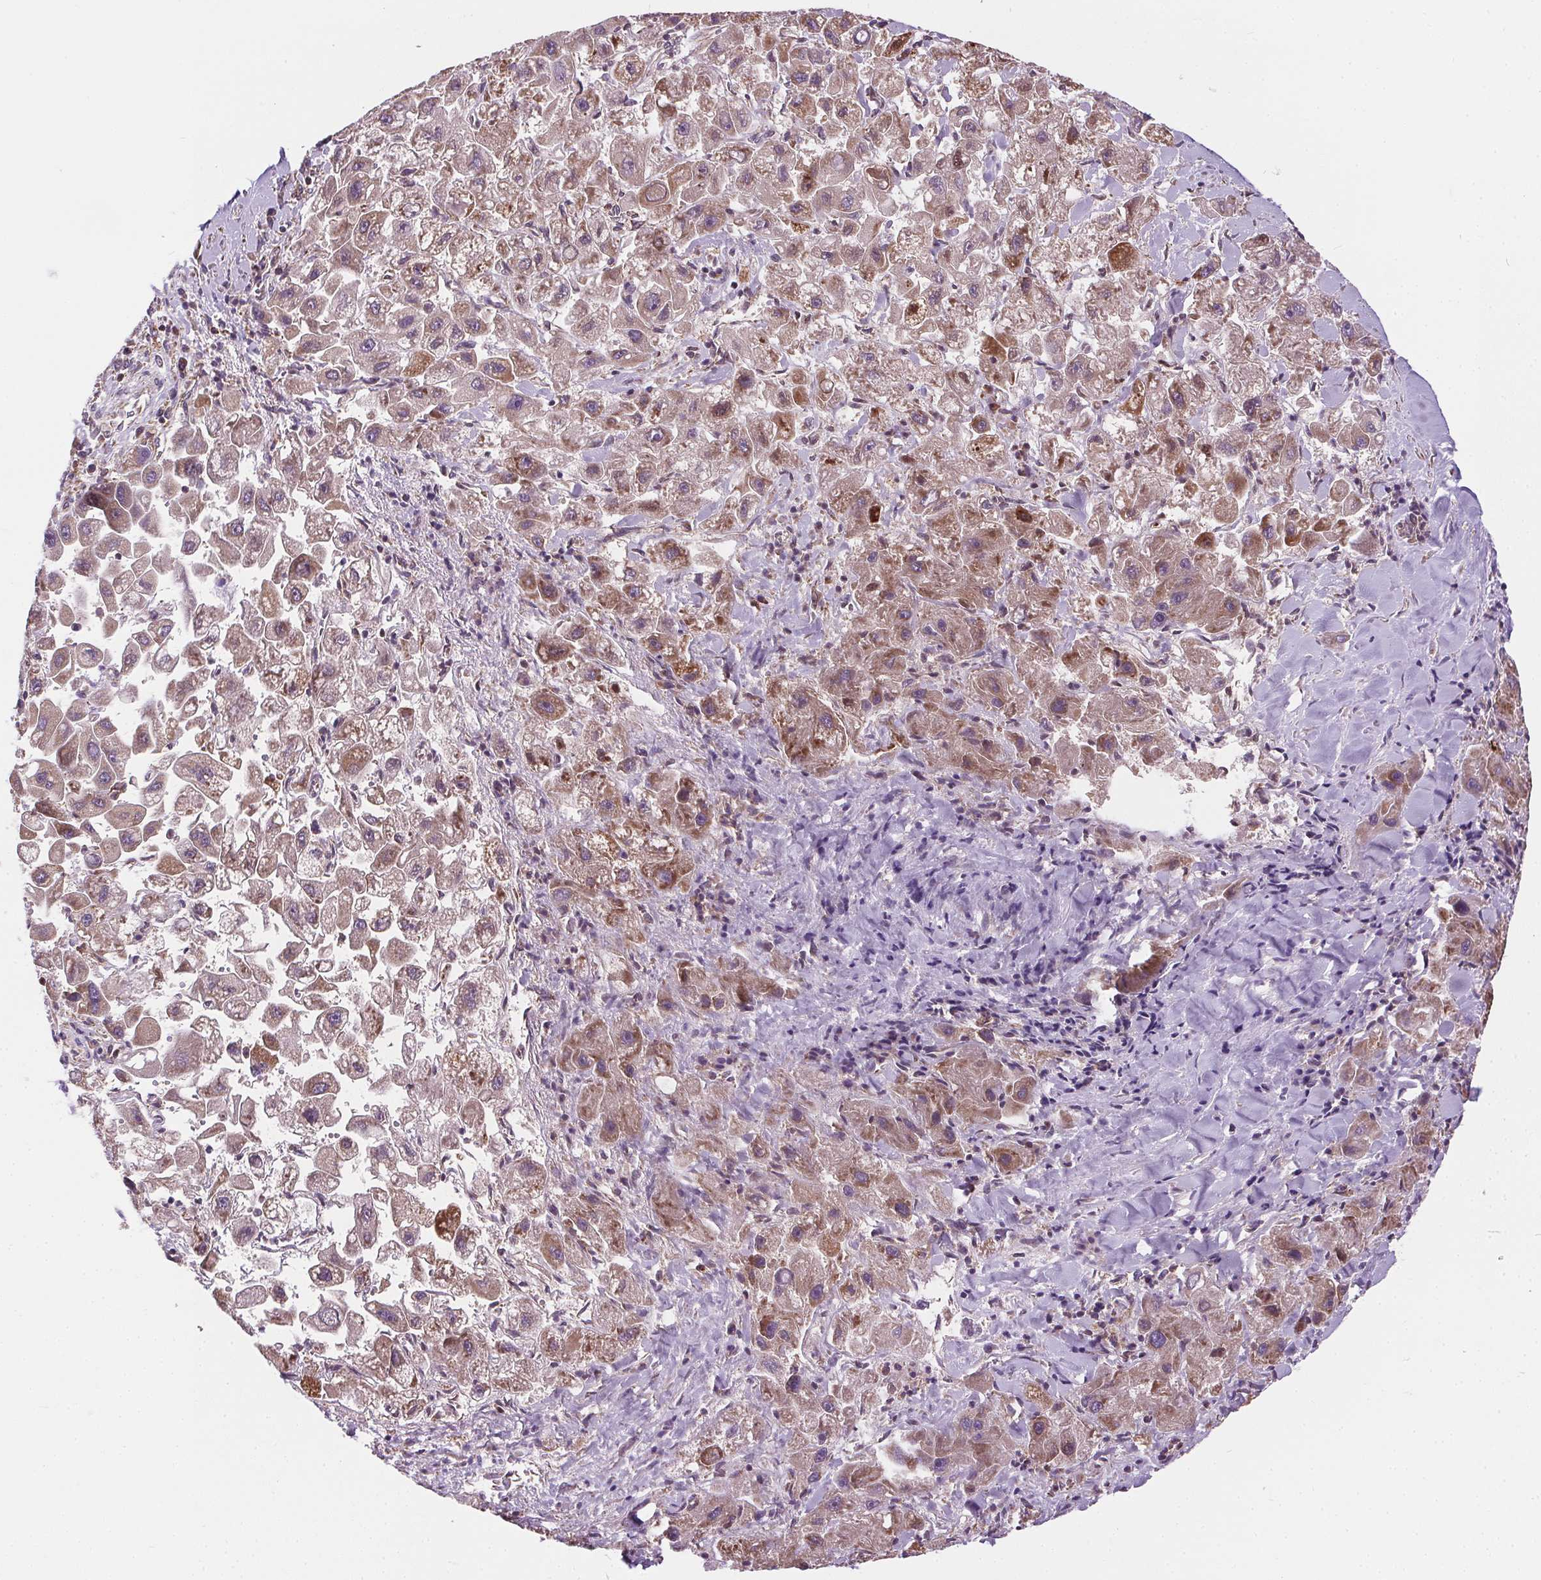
{"staining": {"intensity": "moderate", "quantity": "<25%", "location": "cytoplasmic/membranous"}, "tissue": "liver cancer", "cell_type": "Tumor cells", "image_type": "cancer", "snomed": [{"axis": "morphology", "description": "Carcinoma, Hepatocellular, NOS"}, {"axis": "topography", "description": "Liver"}], "caption": "Immunohistochemistry (IHC) of human liver hepatocellular carcinoma shows low levels of moderate cytoplasmic/membranous positivity in approximately <25% of tumor cells.", "gene": "GOLT1B", "patient": {"sex": "male", "age": 24}}